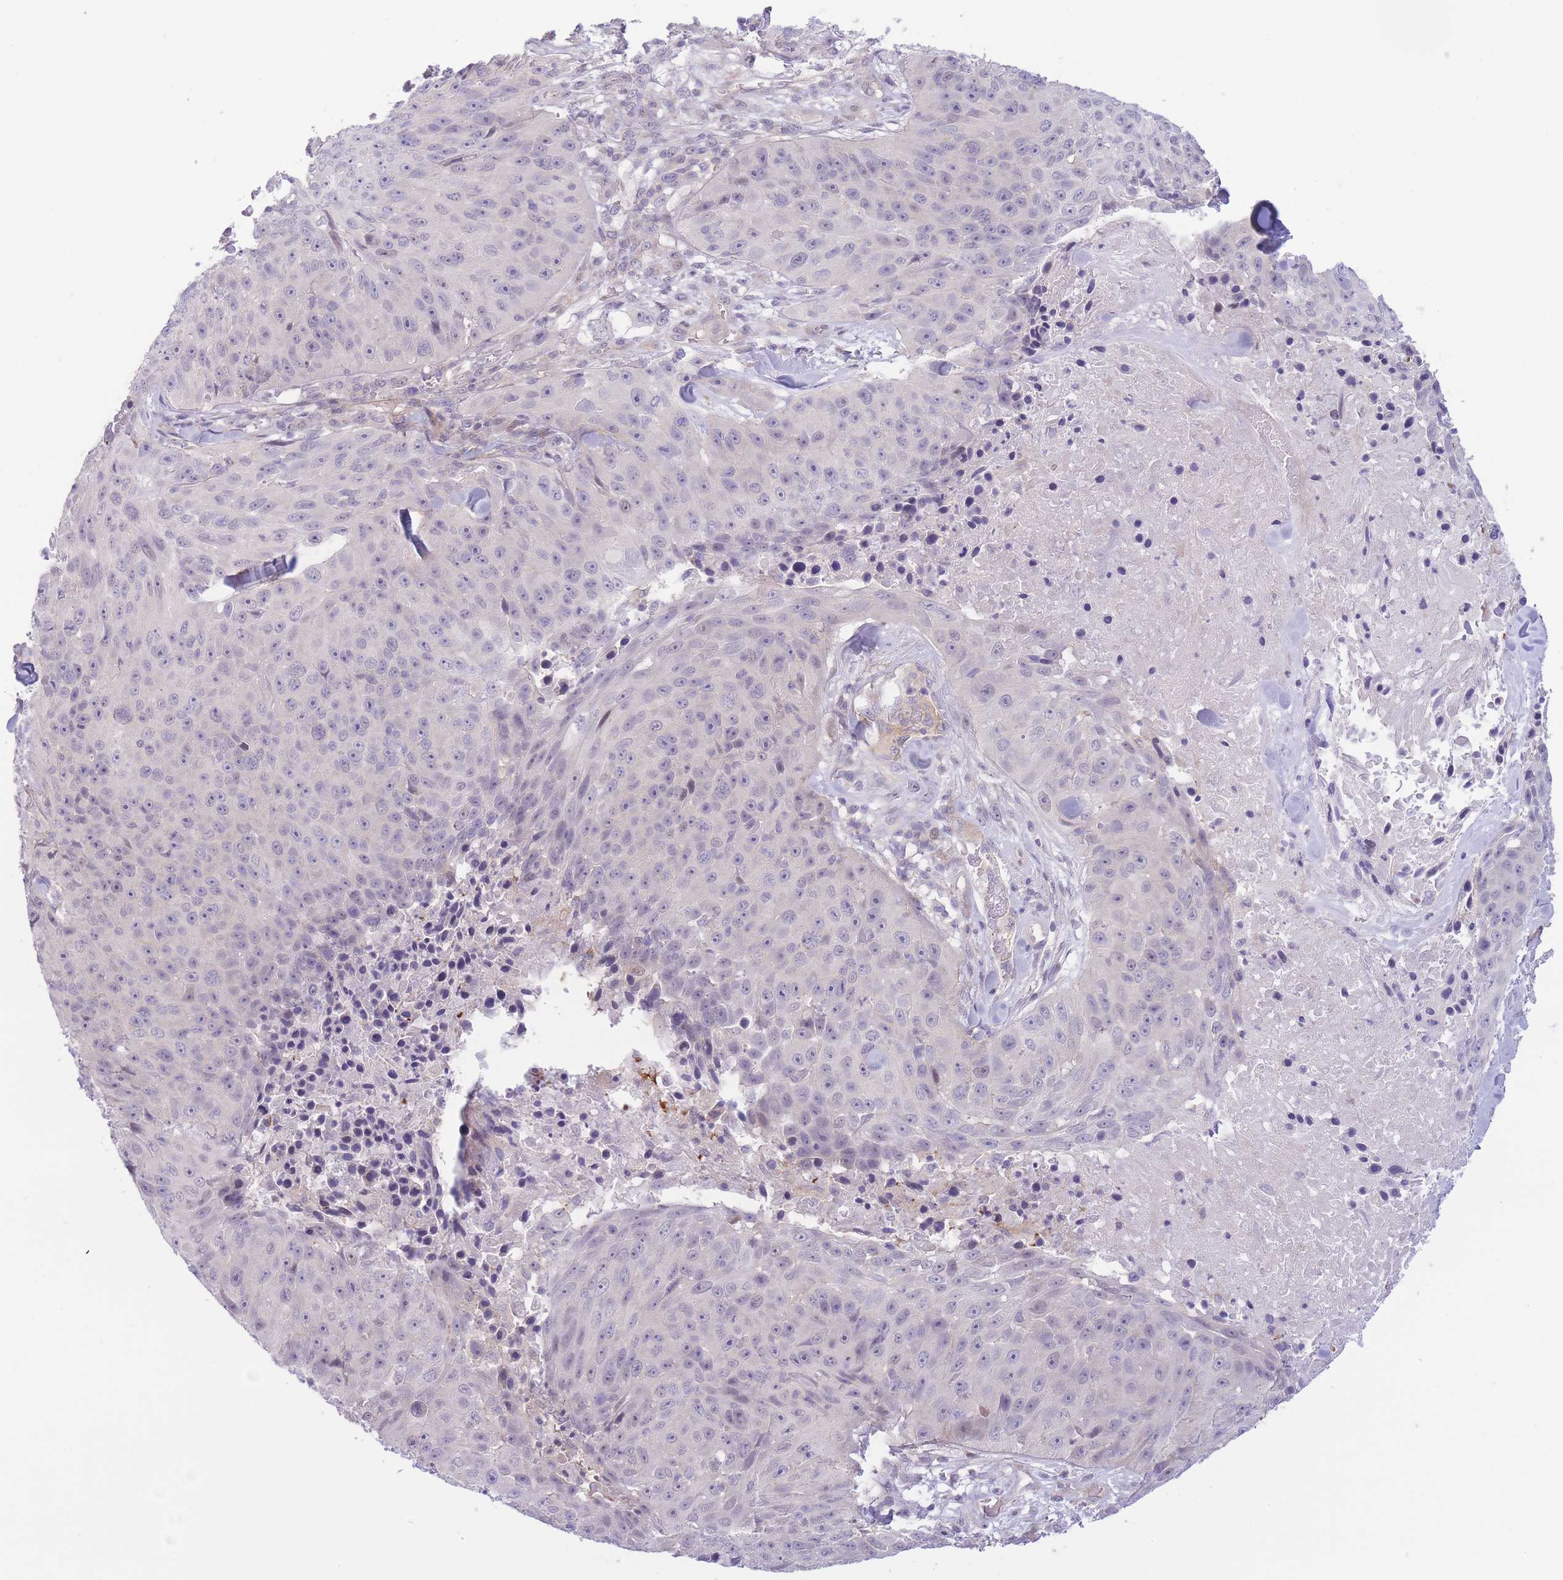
{"staining": {"intensity": "negative", "quantity": "none", "location": "none"}, "tissue": "skin cancer", "cell_type": "Tumor cells", "image_type": "cancer", "snomed": [{"axis": "morphology", "description": "Squamous cell carcinoma, NOS"}, {"axis": "topography", "description": "Skin"}], "caption": "The histopathology image demonstrates no staining of tumor cells in skin cancer (squamous cell carcinoma).", "gene": "C9orf152", "patient": {"sex": "female", "age": 87}}